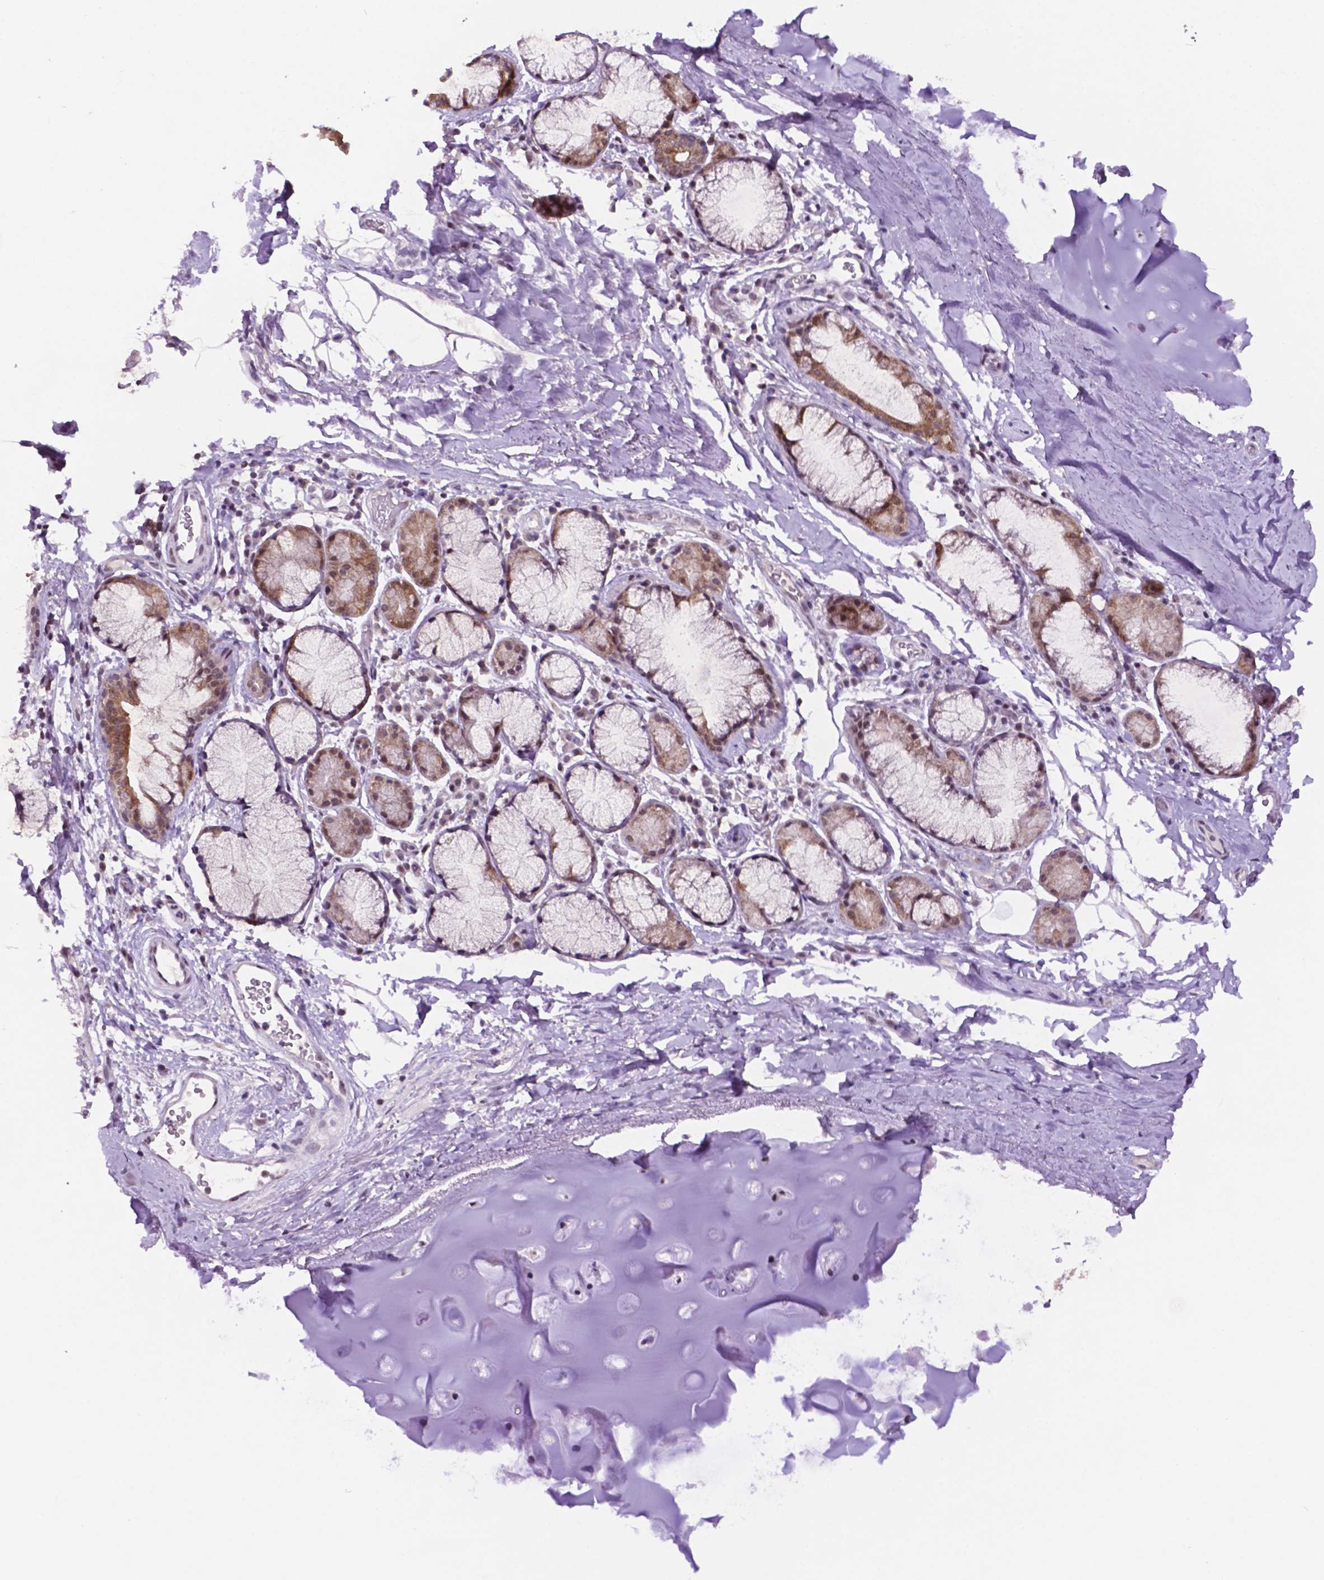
{"staining": {"intensity": "weak", "quantity": "25%-75%", "location": "nuclear"}, "tissue": "adipose tissue", "cell_type": "Adipocytes", "image_type": "normal", "snomed": [{"axis": "morphology", "description": "Normal tissue, NOS"}, {"axis": "topography", "description": "Bronchus"}, {"axis": "topography", "description": "Lung"}], "caption": "A brown stain shows weak nuclear positivity of a protein in adipocytes of normal human adipose tissue.", "gene": "NCOR1", "patient": {"sex": "female", "age": 57}}